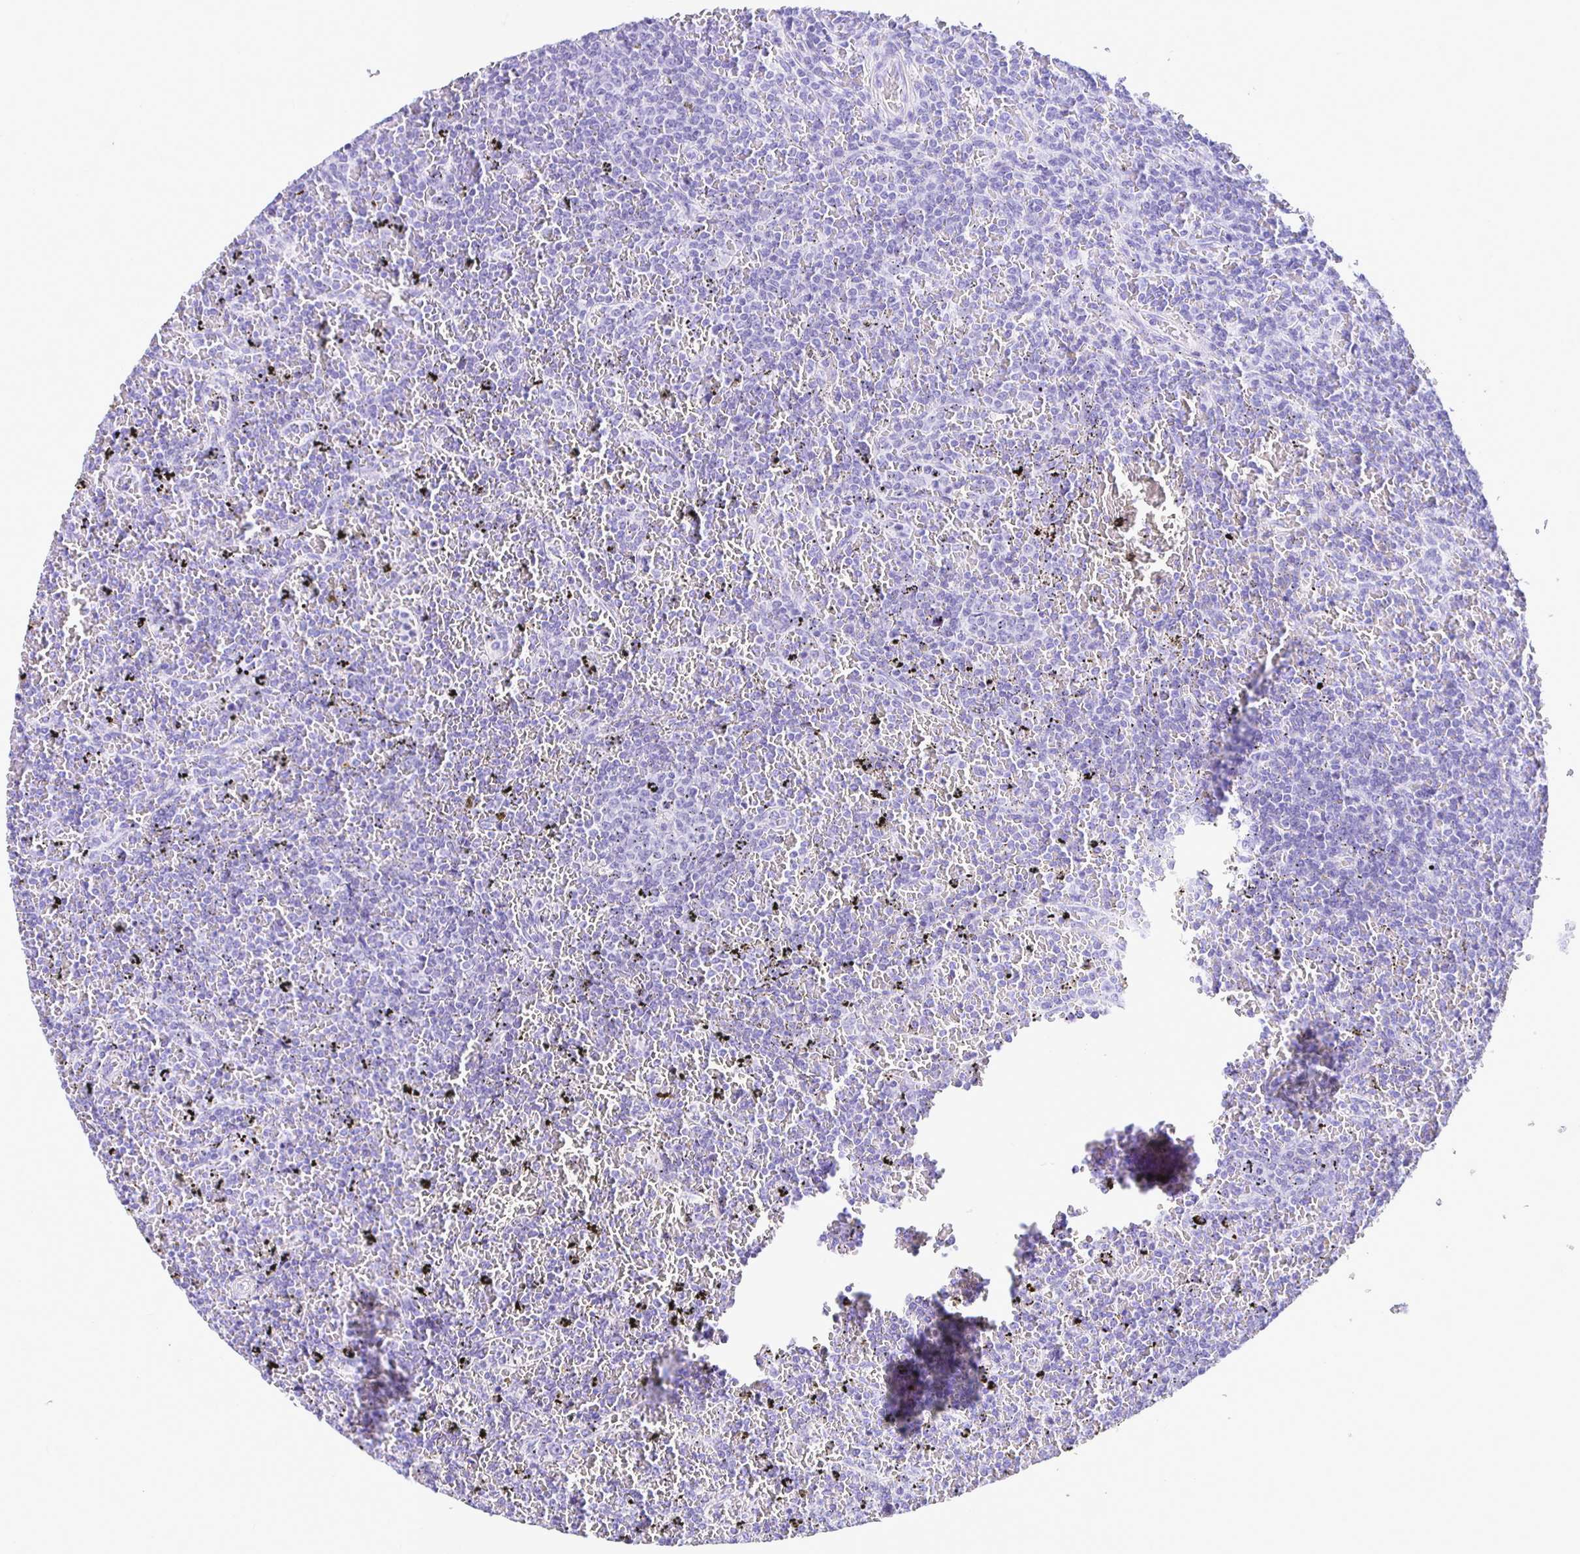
{"staining": {"intensity": "negative", "quantity": "none", "location": "none"}, "tissue": "lymphoma", "cell_type": "Tumor cells", "image_type": "cancer", "snomed": [{"axis": "morphology", "description": "Malignant lymphoma, non-Hodgkin's type, Low grade"}, {"axis": "topography", "description": "Spleen"}], "caption": "The image displays no significant staining in tumor cells of lymphoma. (Stains: DAB immunohistochemistry (IHC) with hematoxylin counter stain, Microscopy: brightfield microscopy at high magnification).", "gene": "TAF1D", "patient": {"sex": "female", "age": 77}}